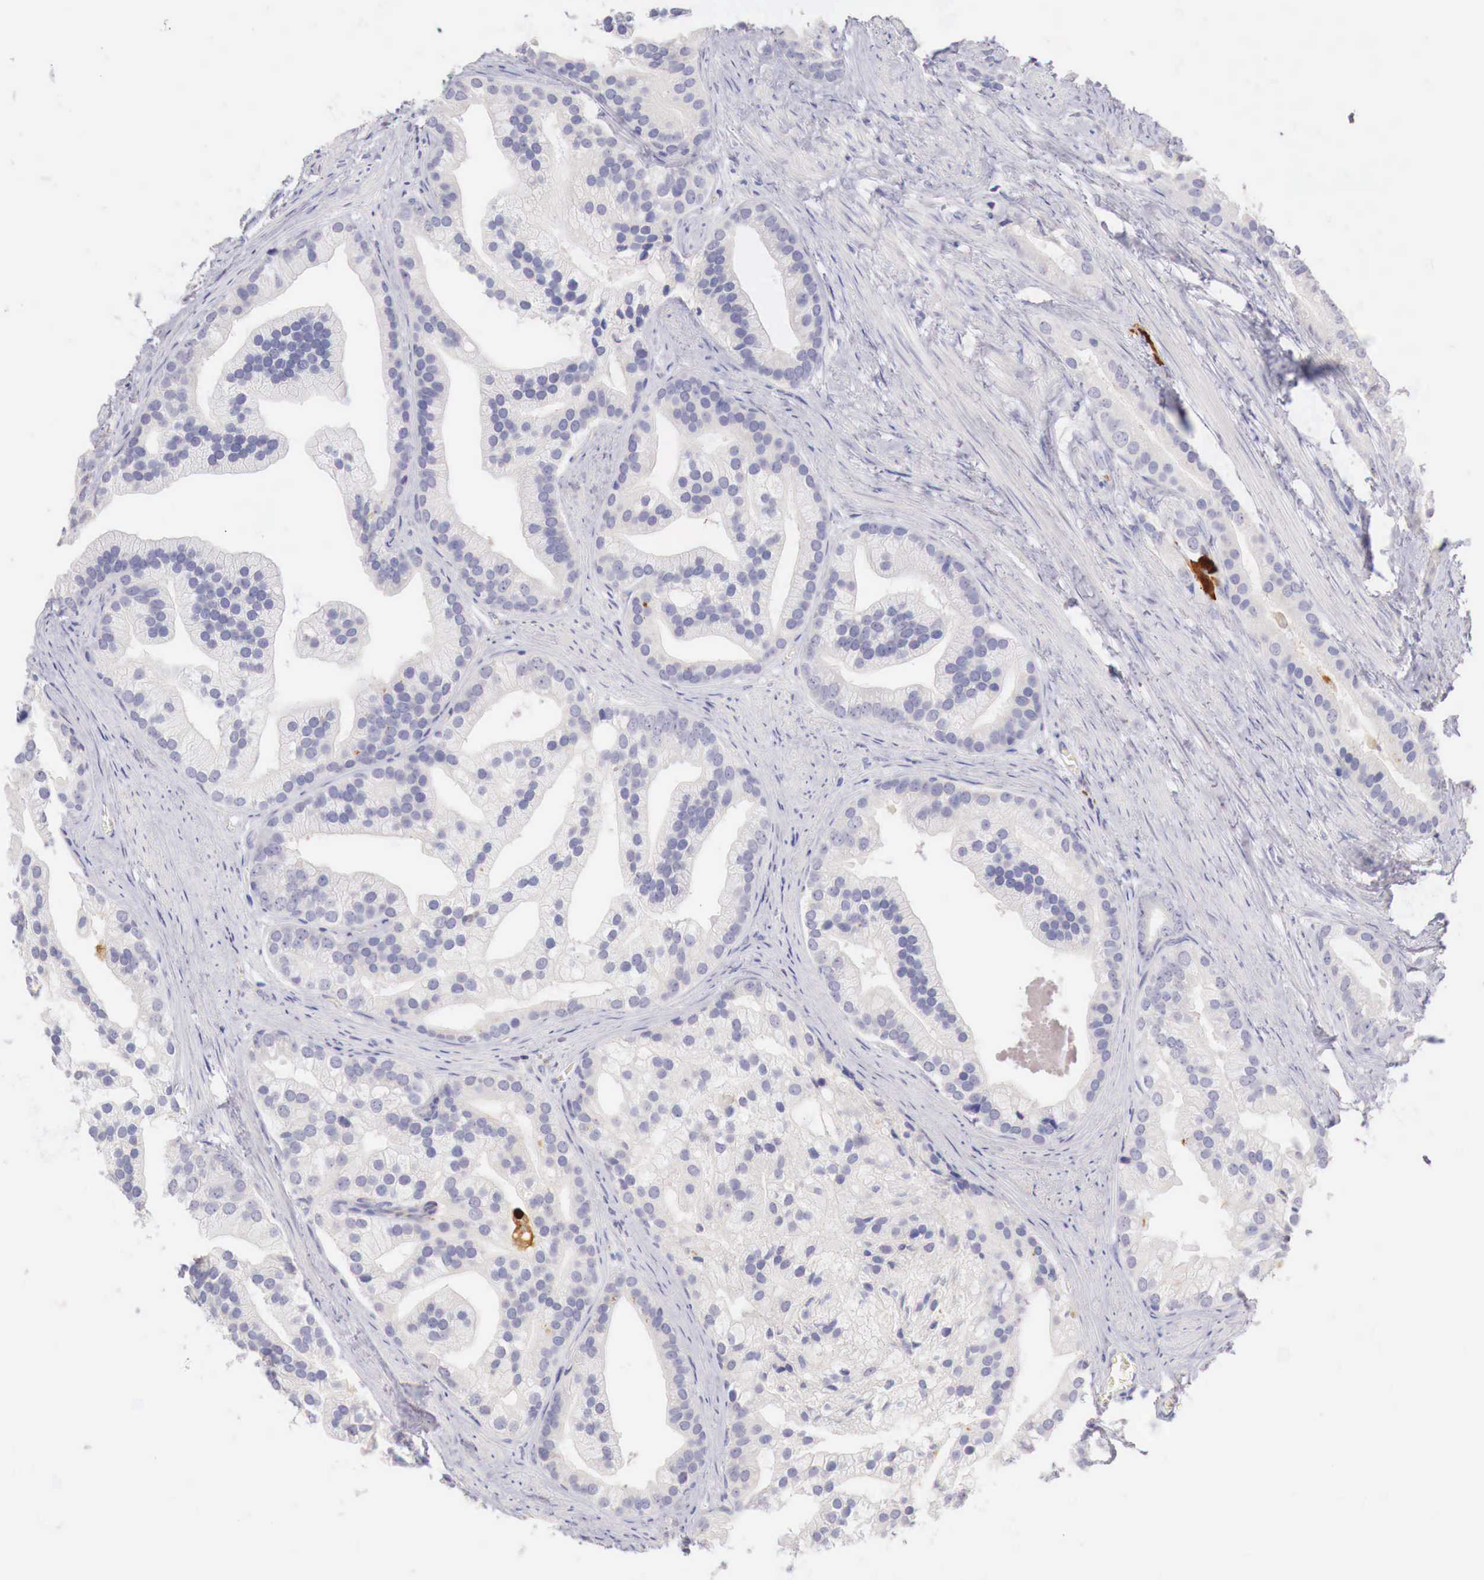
{"staining": {"intensity": "negative", "quantity": "none", "location": "none"}, "tissue": "prostate cancer", "cell_type": "Tumor cells", "image_type": "cancer", "snomed": [{"axis": "morphology", "description": "Adenocarcinoma, Medium grade"}, {"axis": "topography", "description": "Prostate"}], "caption": "Immunohistochemical staining of prostate cancer (adenocarcinoma (medium-grade)) reveals no significant expression in tumor cells.", "gene": "ITIH6", "patient": {"sex": "male", "age": 65}}